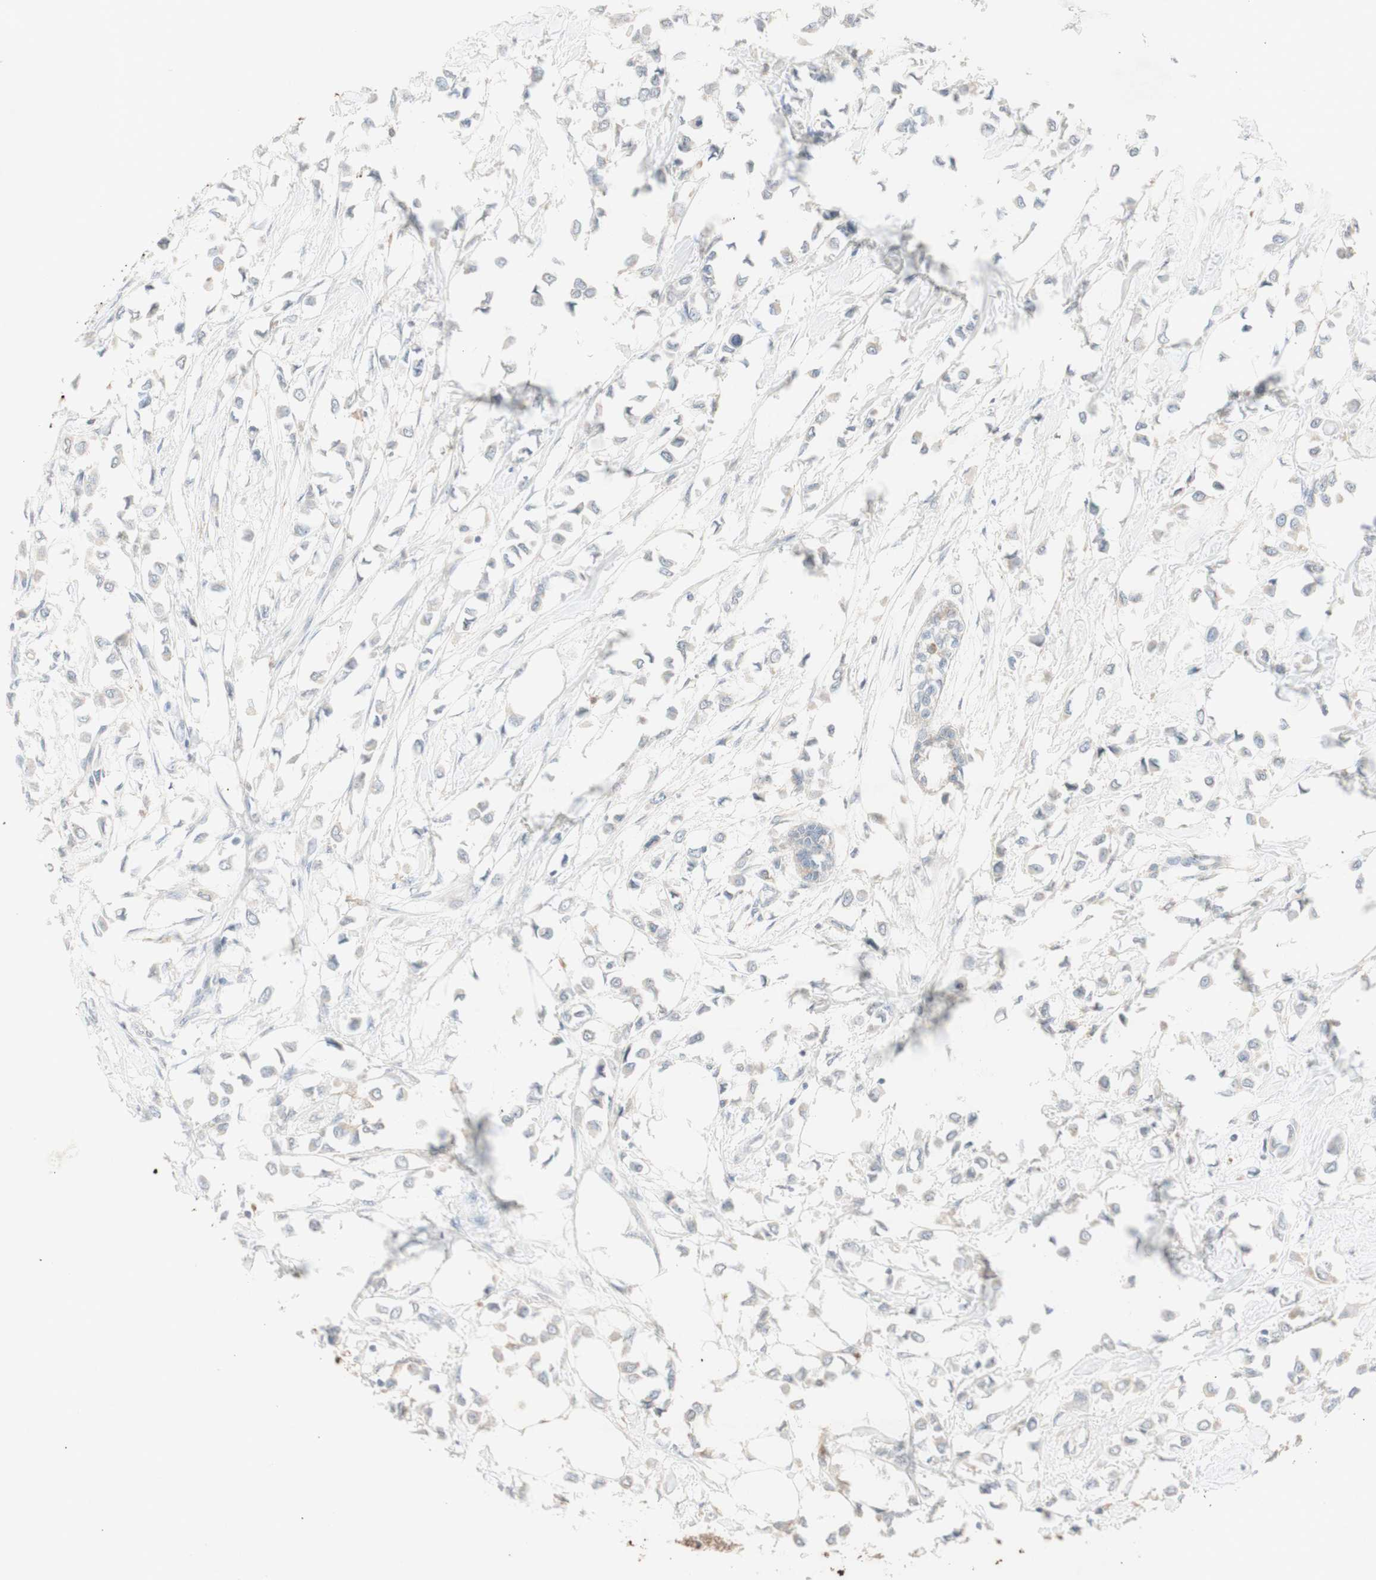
{"staining": {"intensity": "negative", "quantity": "none", "location": "none"}, "tissue": "breast cancer", "cell_type": "Tumor cells", "image_type": "cancer", "snomed": [{"axis": "morphology", "description": "Lobular carcinoma"}, {"axis": "topography", "description": "Breast"}], "caption": "High power microscopy photomicrograph of an IHC micrograph of breast cancer, revealing no significant staining in tumor cells.", "gene": "ATP6V1B1", "patient": {"sex": "female", "age": 51}}